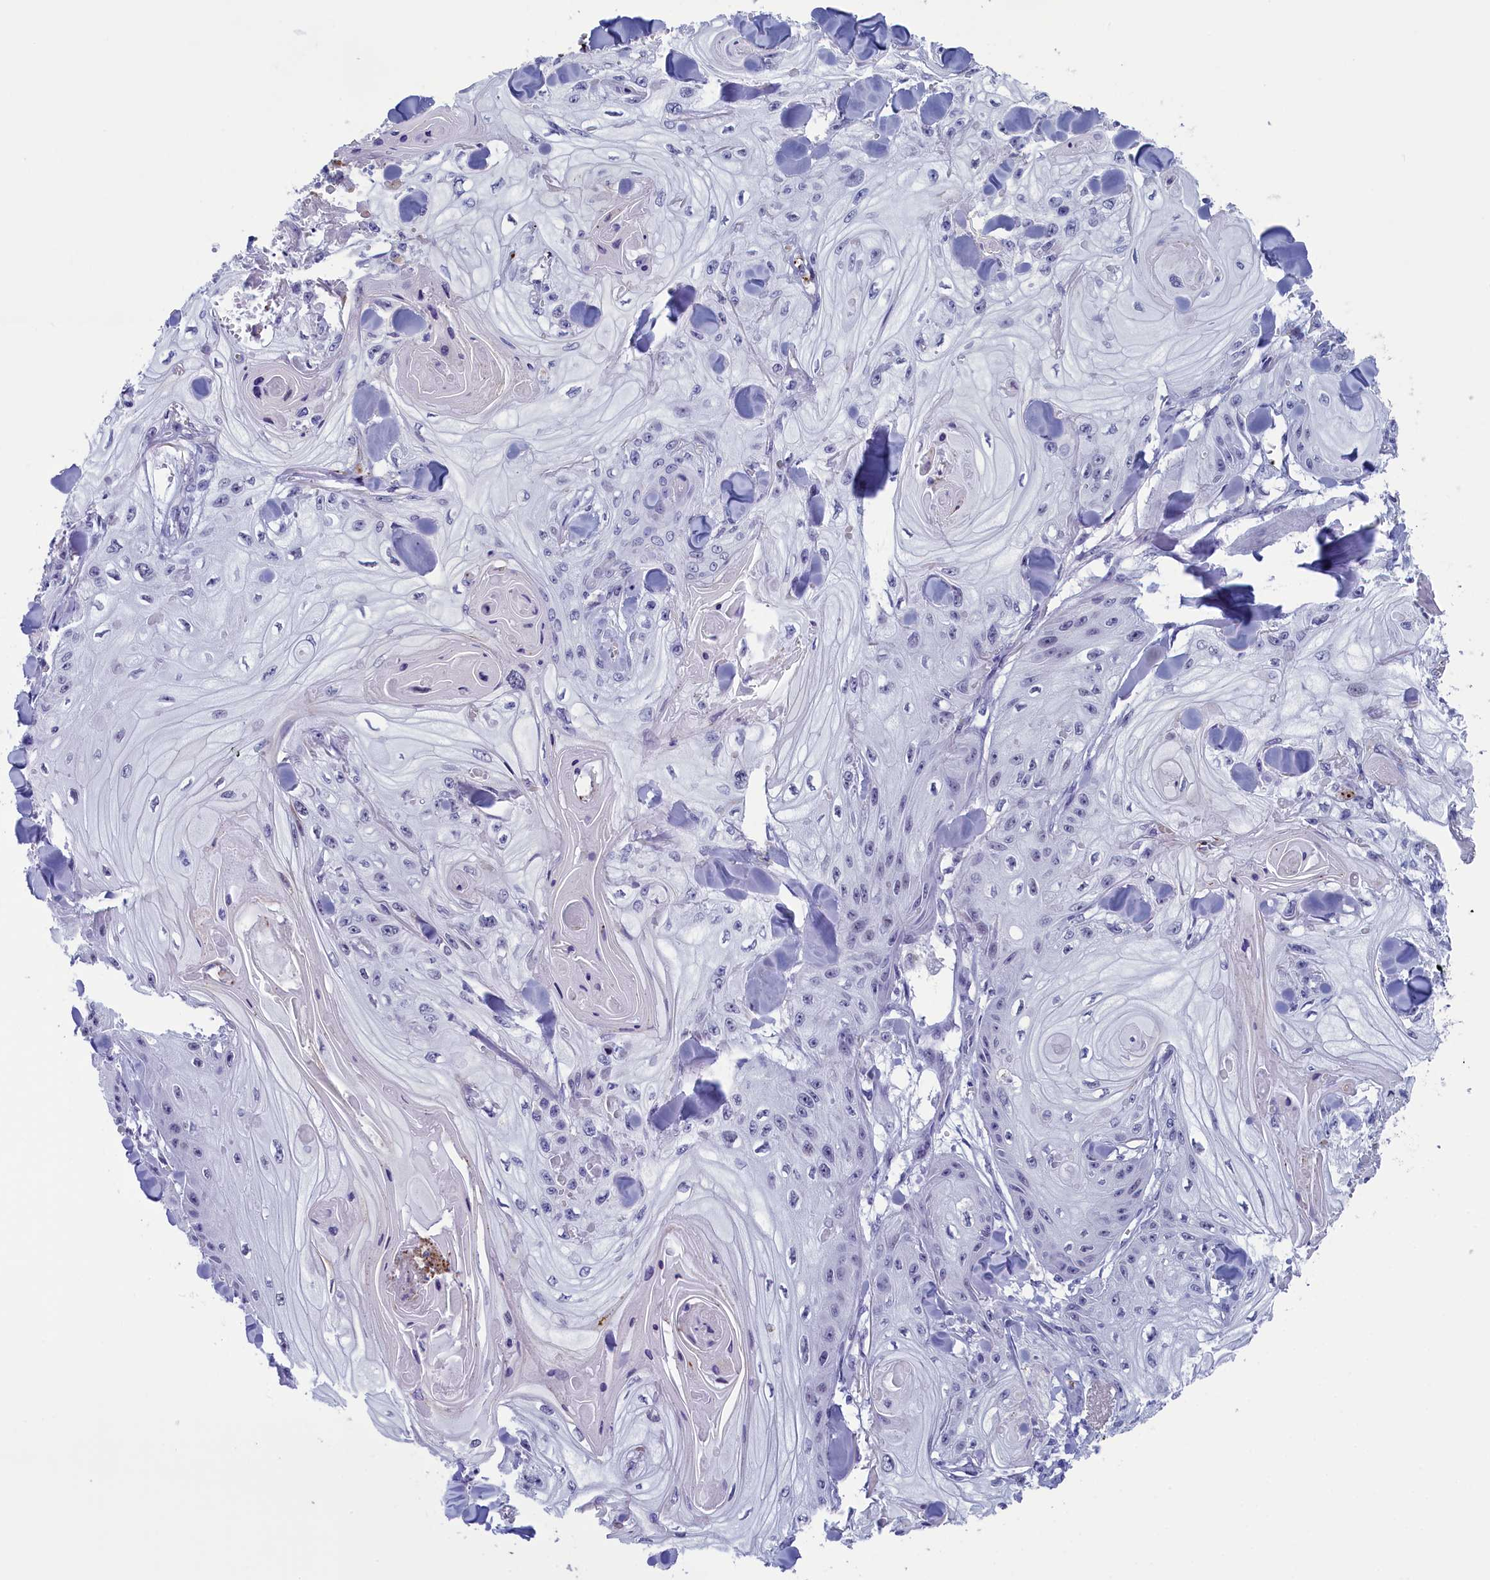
{"staining": {"intensity": "negative", "quantity": "none", "location": "none"}, "tissue": "skin cancer", "cell_type": "Tumor cells", "image_type": "cancer", "snomed": [{"axis": "morphology", "description": "Squamous cell carcinoma, NOS"}, {"axis": "topography", "description": "Skin"}], "caption": "Immunohistochemical staining of skin squamous cell carcinoma displays no significant expression in tumor cells. Nuclei are stained in blue.", "gene": "AIFM2", "patient": {"sex": "male", "age": 74}}